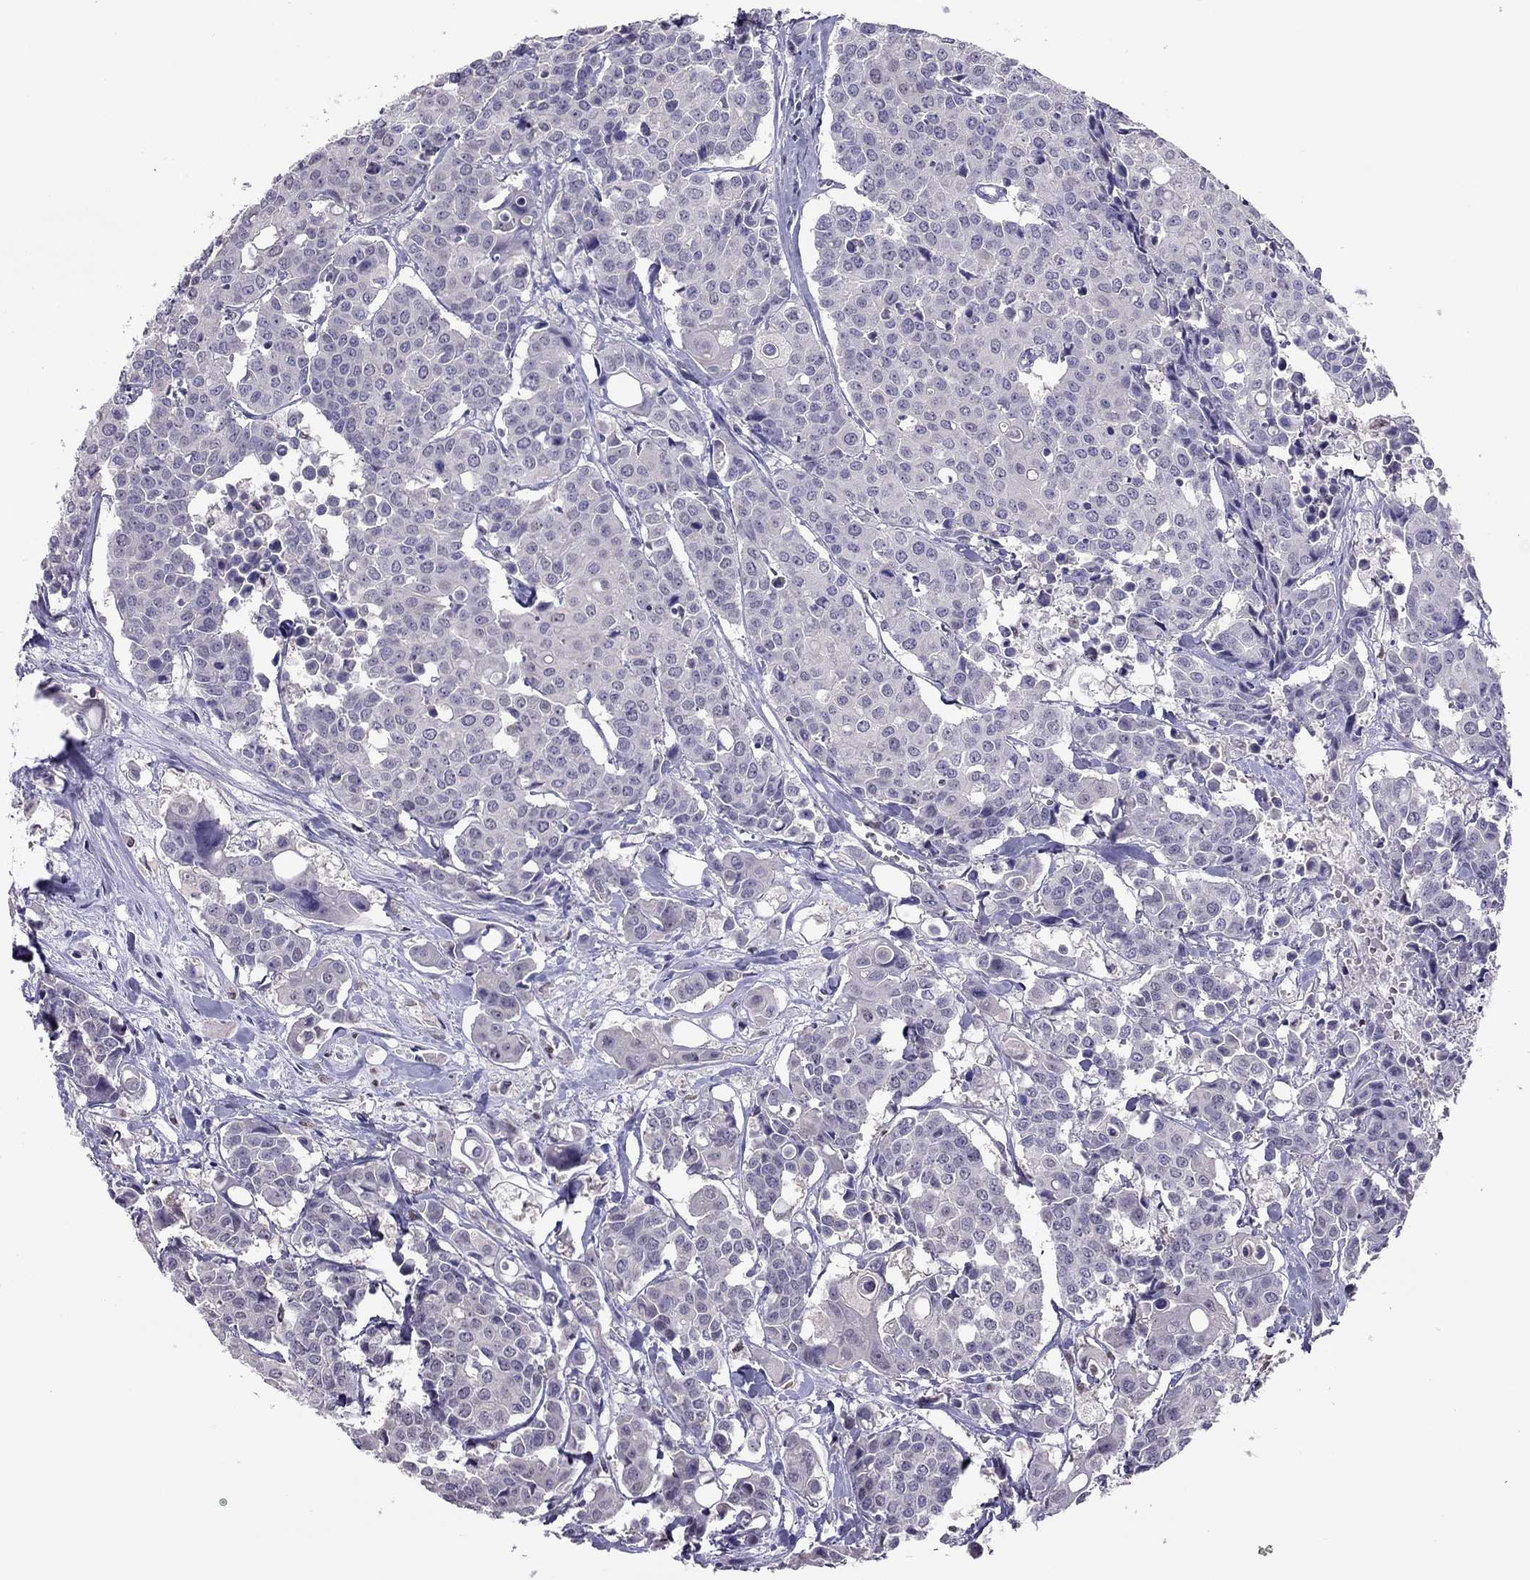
{"staining": {"intensity": "negative", "quantity": "none", "location": "none"}, "tissue": "carcinoid", "cell_type": "Tumor cells", "image_type": "cancer", "snomed": [{"axis": "morphology", "description": "Carcinoid, malignant, NOS"}, {"axis": "topography", "description": "Colon"}], "caption": "A high-resolution micrograph shows IHC staining of carcinoid, which reveals no significant expression in tumor cells.", "gene": "SPINT3", "patient": {"sex": "male", "age": 81}}